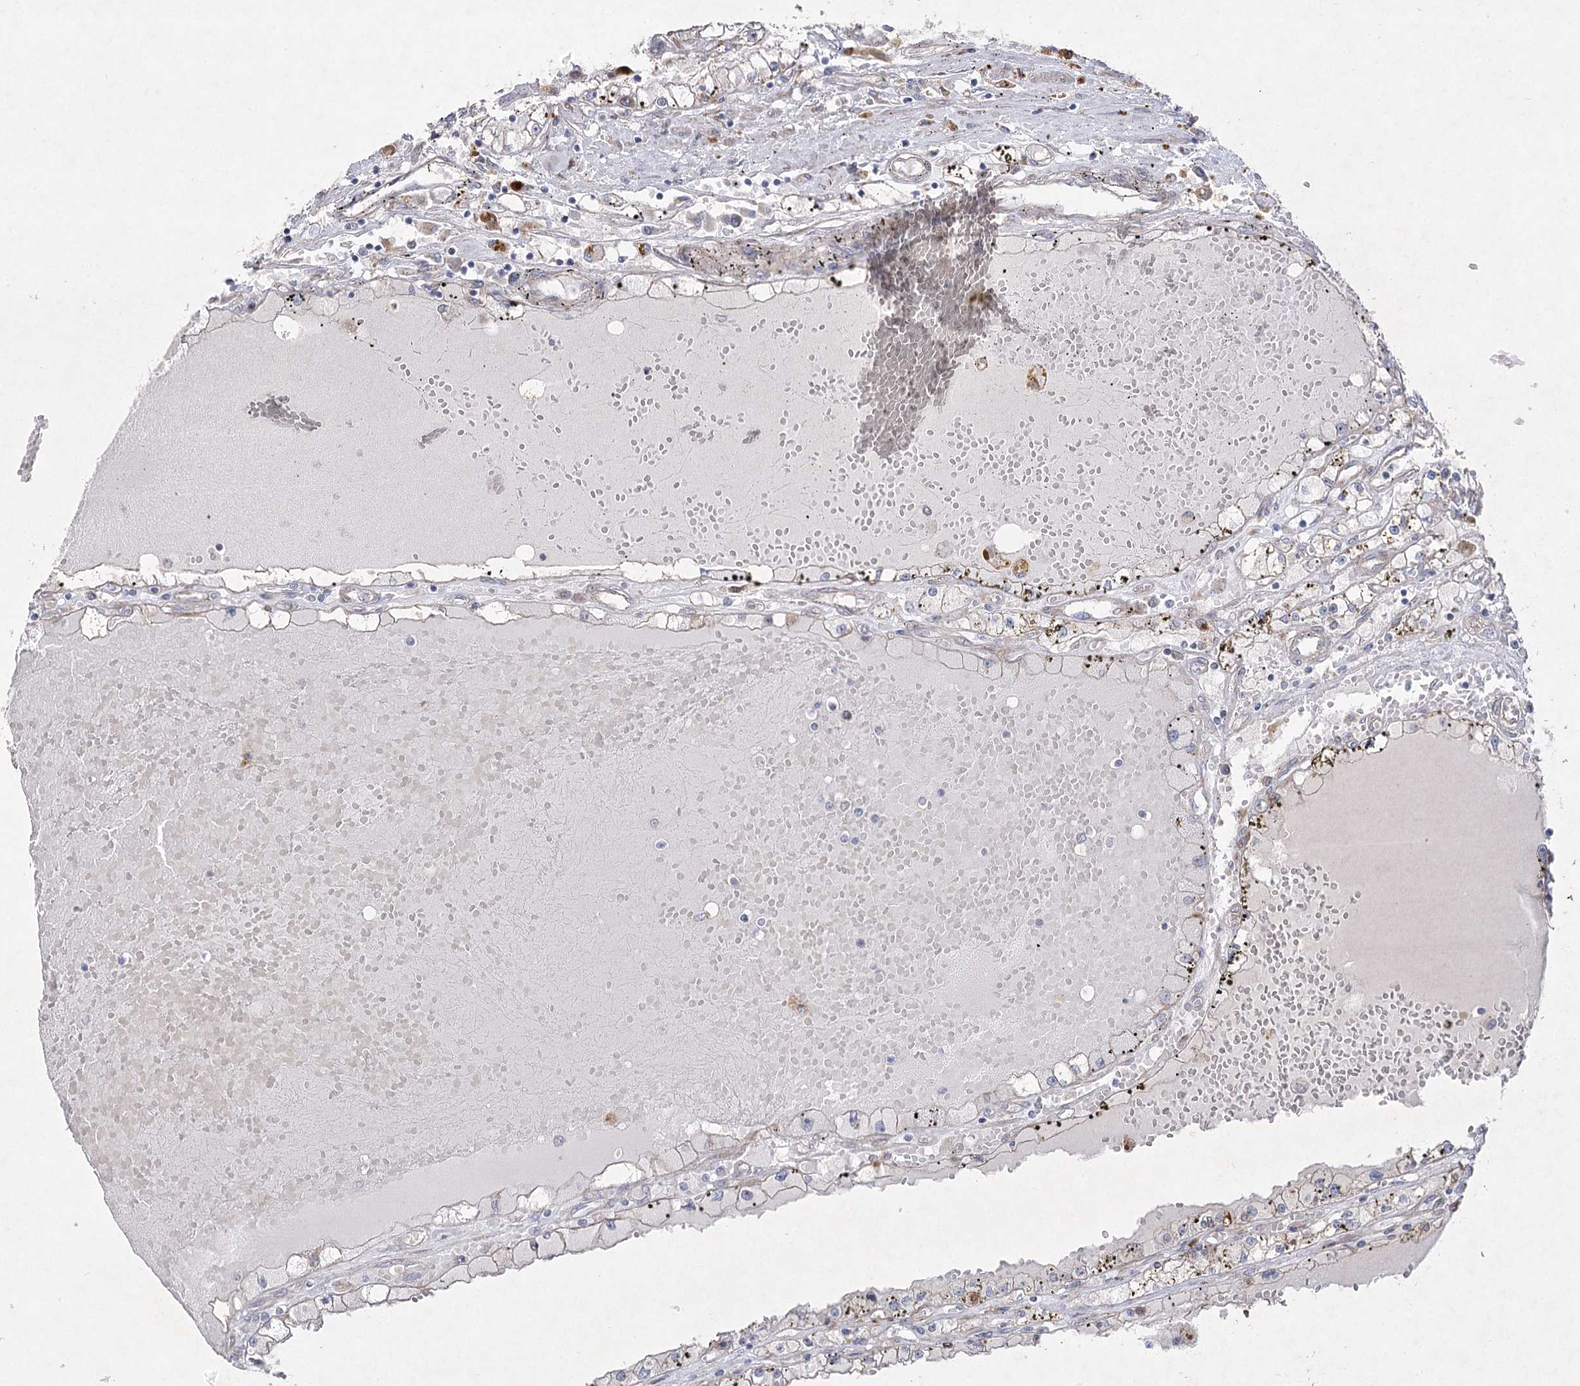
{"staining": {"intensity": "negative", "quantity": "none", "location": "none"}, "tissue": "renal cancer", "cell_type": "Tumor cells", "image_type": "cancer", "snomed": [{"axis": "morphology", "description": "Adenocarcinoma, NOS"}, {"axis": "topography", "description": "Kidney"}], "caption": "Renal cancer was stained to show a protein in brown. There is no significant positivity in tumor cells.", "gene": "SH3BP5L", "patient": {"sex": "male", "age": 56}}